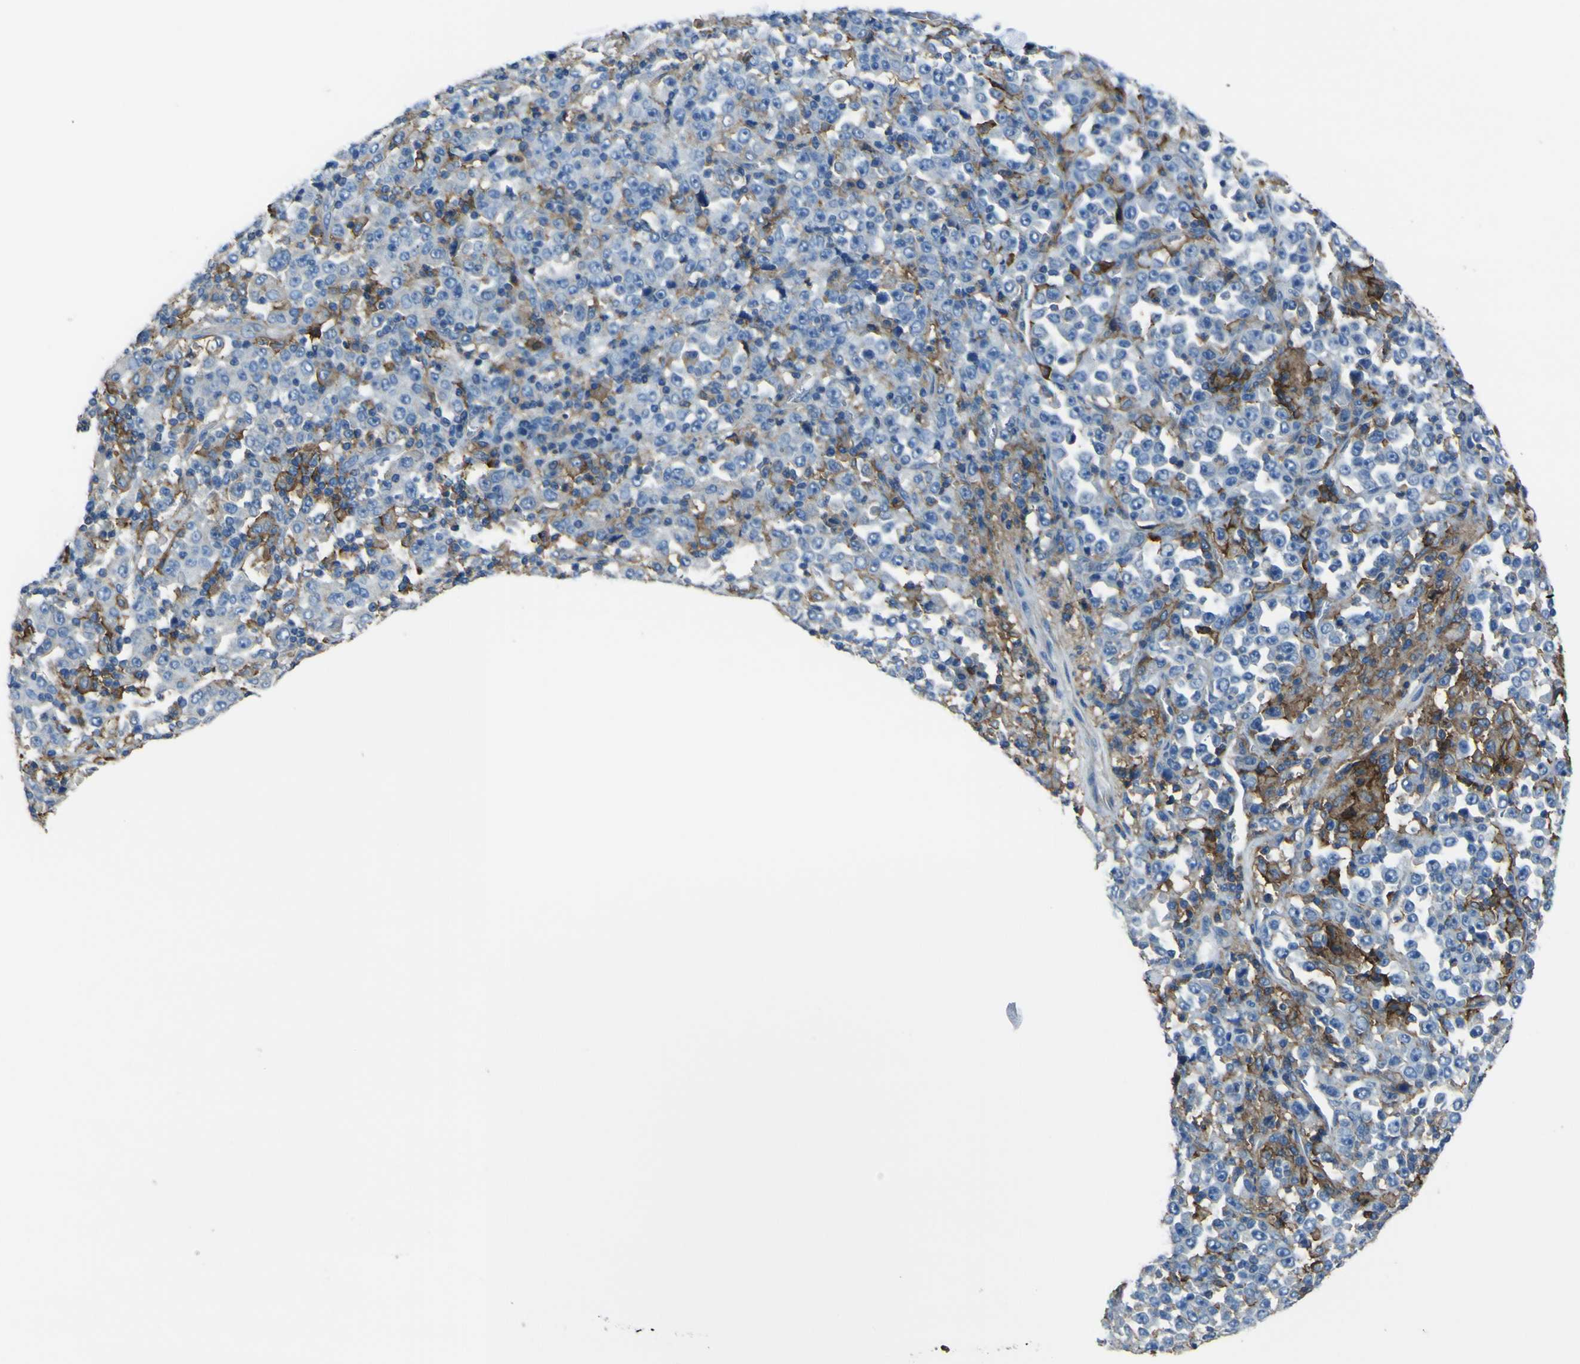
{"staining": {"intensity": "negative", "quantity": "none", "location": "none"}, "tissue": "stomach cancer", "cell_type": "Tumor cells", "image_type": "cancer", "snomed": [{"axis": "morphology", "description": "Normal tissue, NOS"}, {"axis": "morphology", "description": "Adenocarcinoma, NOS"}, {"axis": "topography", "description": "Stomach, upper"}, {"axis": "topography", "description": "Stomach"}], "caption": "Immunohistochemistry (IHC) image of neoplastic tissue: stomach adenocarcinoma stained with DAB shows no significant protein staining in tumor cells.", "gene": "LAIR1", "patient": {"sex": "male", "age": 59}}